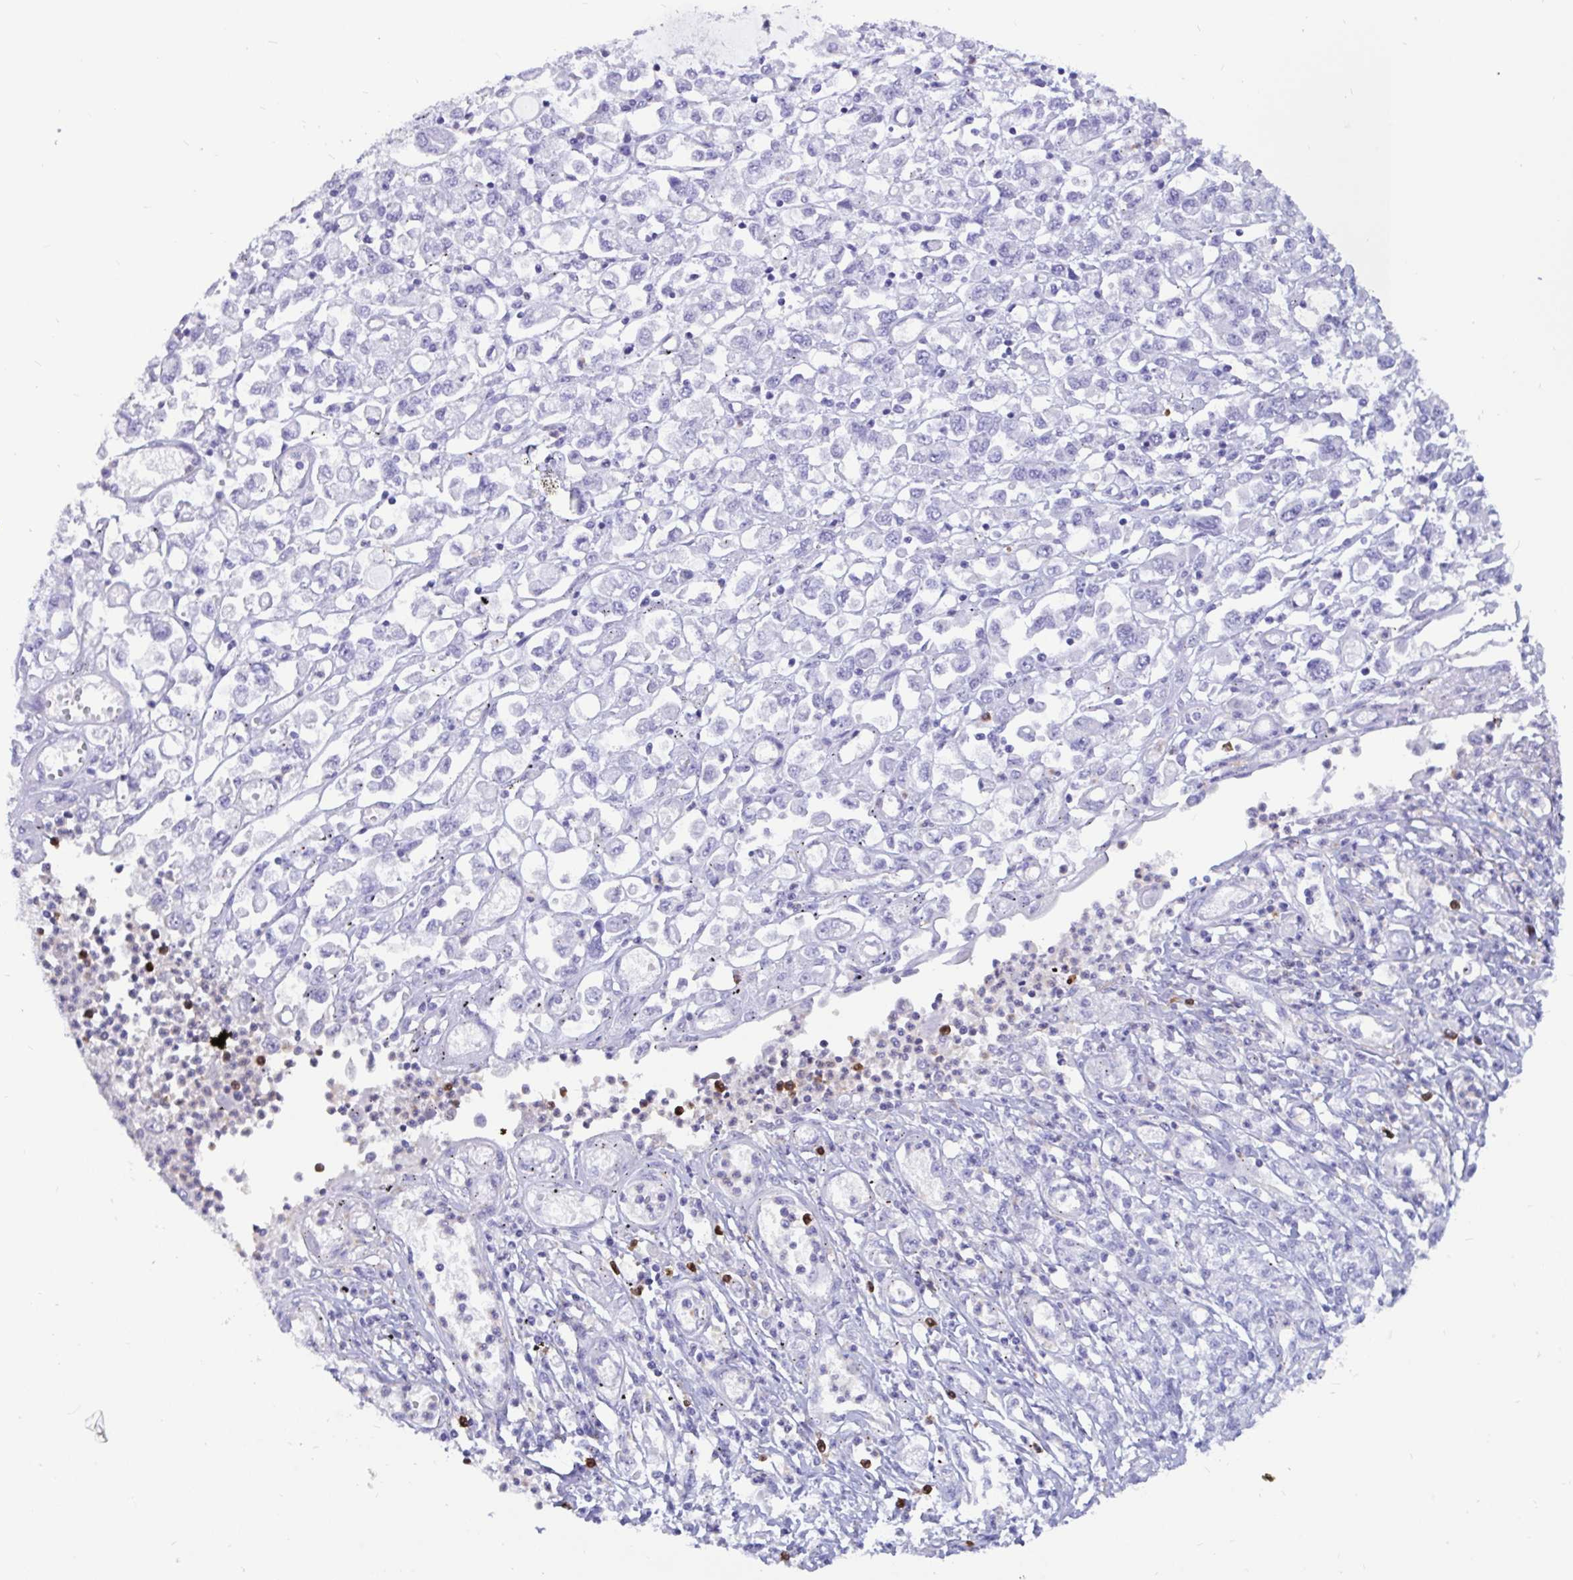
{"staining": {"intensity": "negative", "quantity": "none", "location": "none"}, "tissue": "stomach cancer", "cell_type": "Tumor cells", "image_type": "cancer", "snomed": [{"axis": "morphology", "description": "Adenocarcinoma, NOS"}, {"axis": "topography", "description": "Stomach"}], "caption": "Immunohistochemical staining of human stomach adenocarcinoma reveals no significant positivity in tumor cells.", "gene": "RNASE3", "patient": {"sex": "female", "age": 76}}